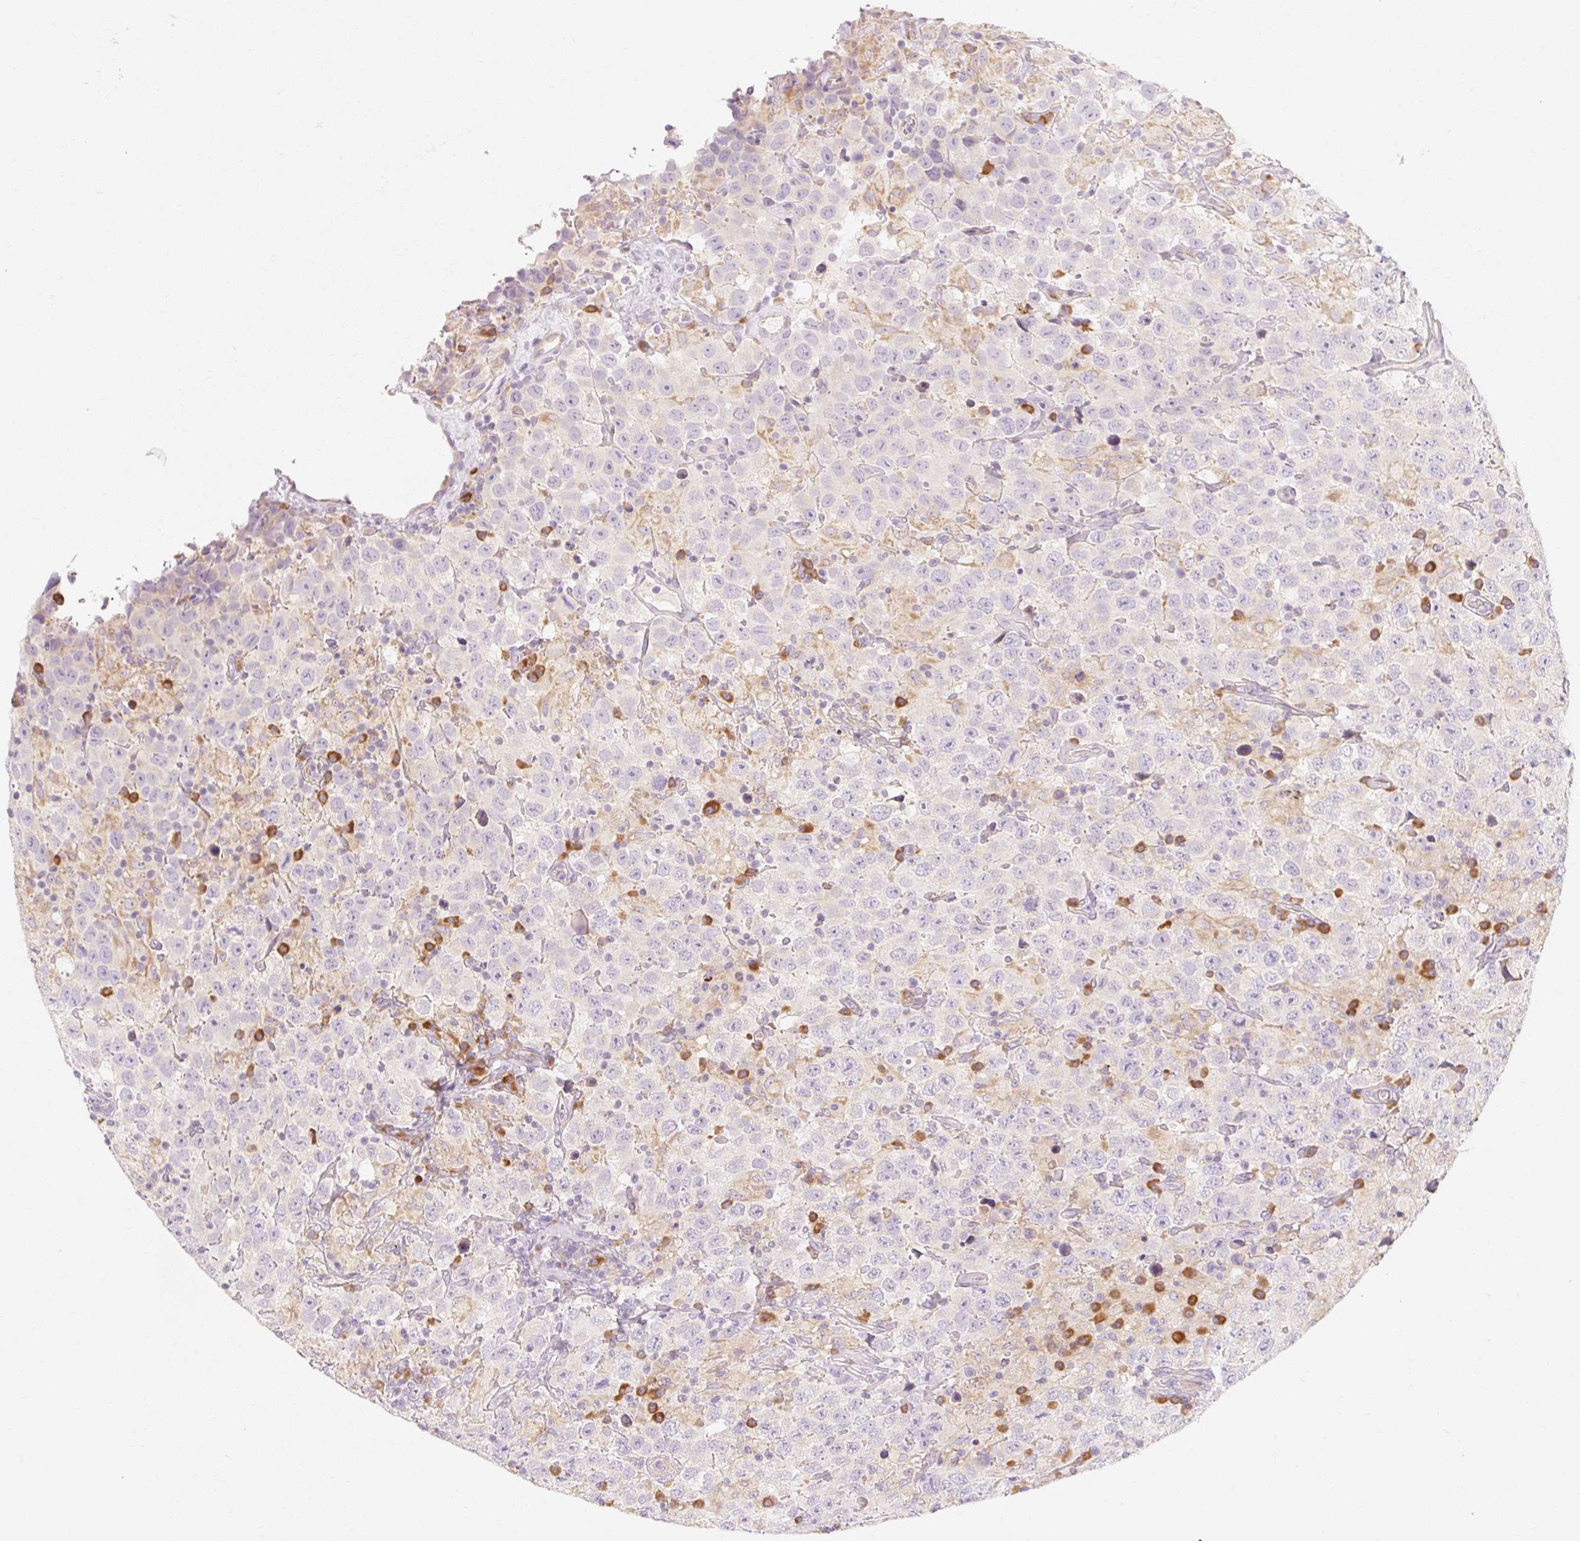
{"staining": {"intensity": "weak", "quantity": "<25%", "location": "cytoplasmic/membranous"}, "tissue": "testis cancer", "cell_type": "Tumor cells", "image_type": "cancer", "snomed": [{"axis": "morphology", "description": "Seminoma, NOS"}, {"axis": "topography", "description": "Testis"}], "caption": "Photomicrograph shows no protein expression in tumor cells of seminoma (testis) tissue.", "gene": "MYO1D", "patient": {"sex": "male", "age": 41}}